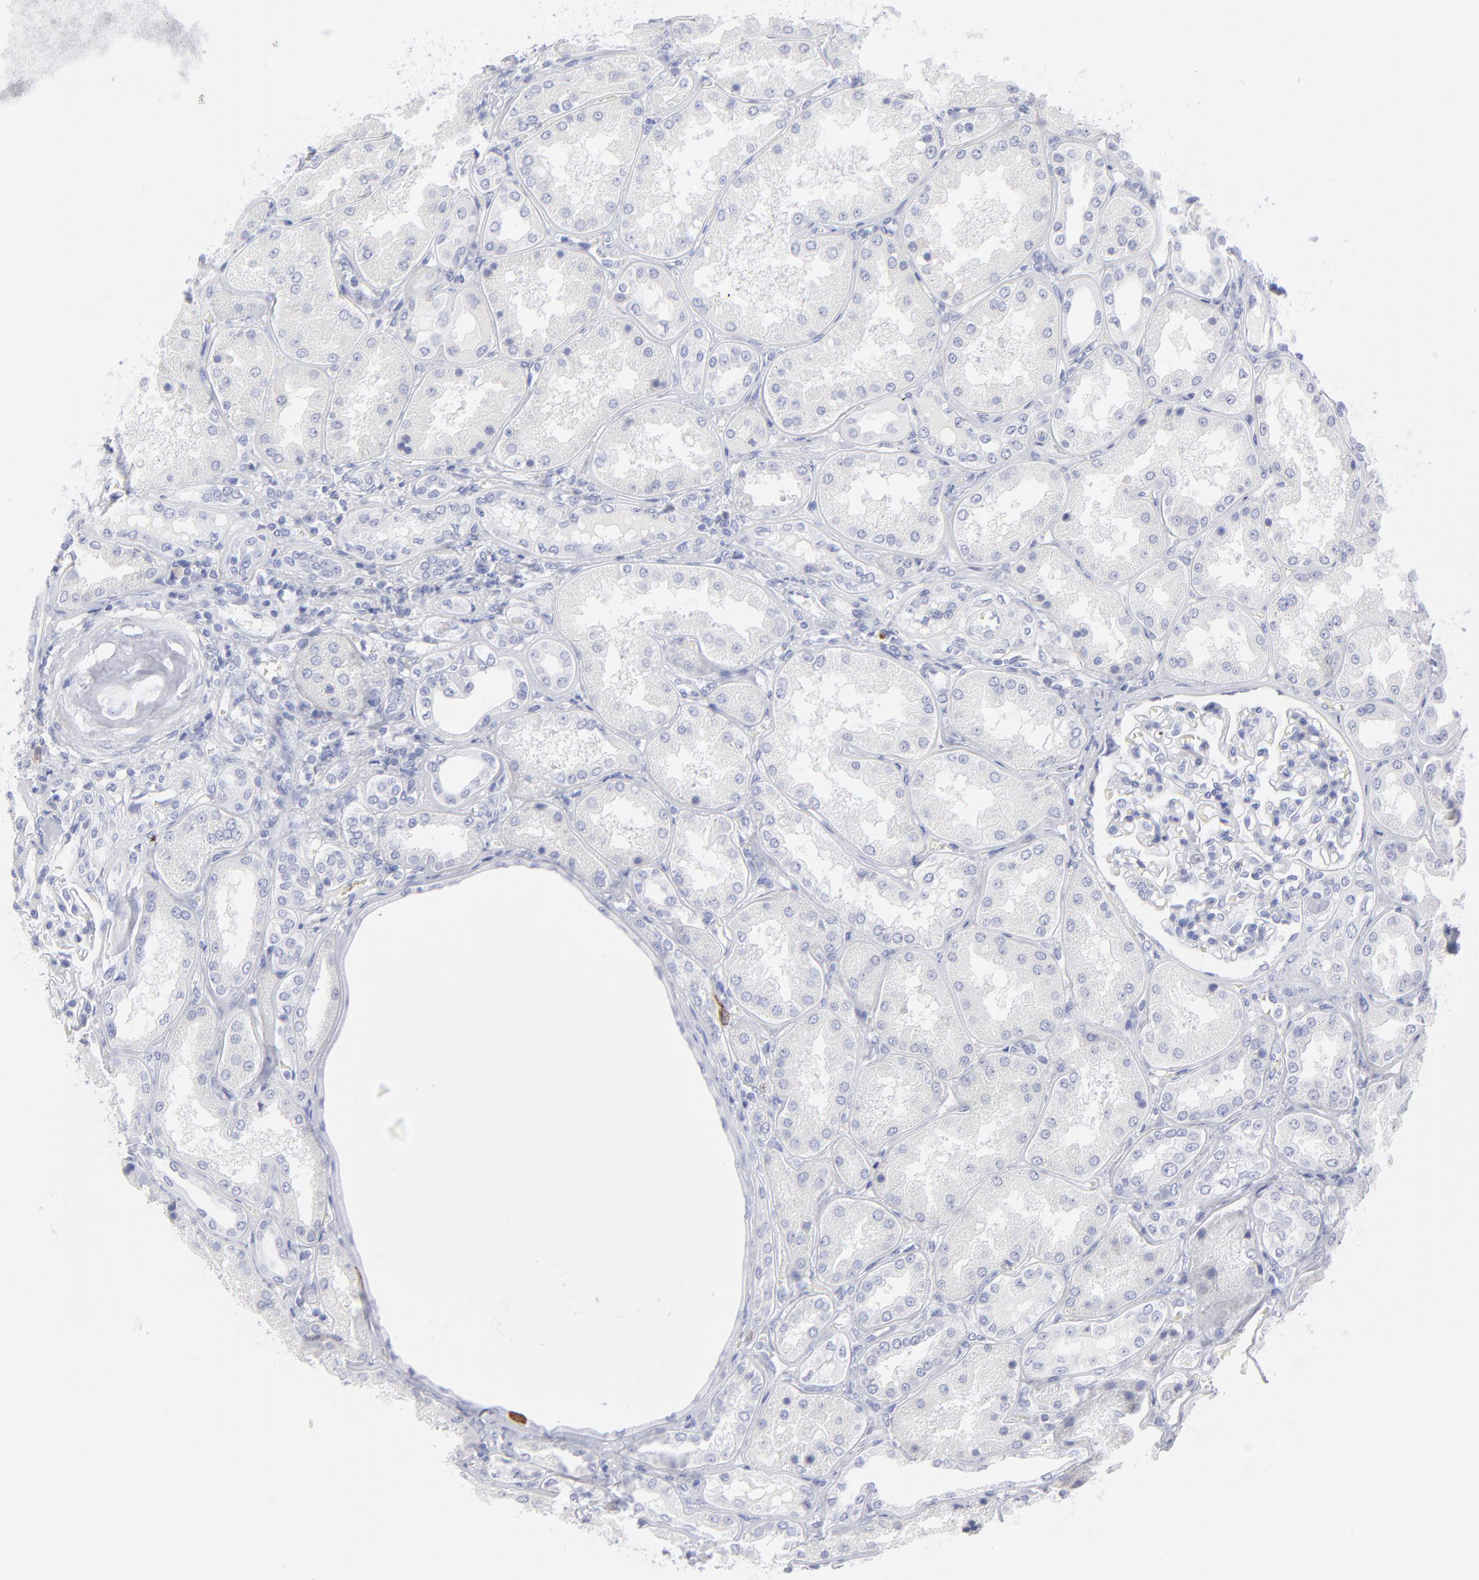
{"staining": {"intensity": "negative", "quantity": "none", "location": "none"}, "tissue": "kidney", "cell_type": "Cells in glomeruli", "image_type": "normal", "snomed": [{"axis": "morphology", "description": "Normal tissue, NOS"}, {"axis": "topography", "description": "Kidney"}], "caption": "DAB (3,3'-diaminobenzidine) immunohistochemical staining of benign human kidney shows no significant expression in cells in glomeruli.", "gene": "CCNB1", "patient": {"sex": "female", "age": 56}}